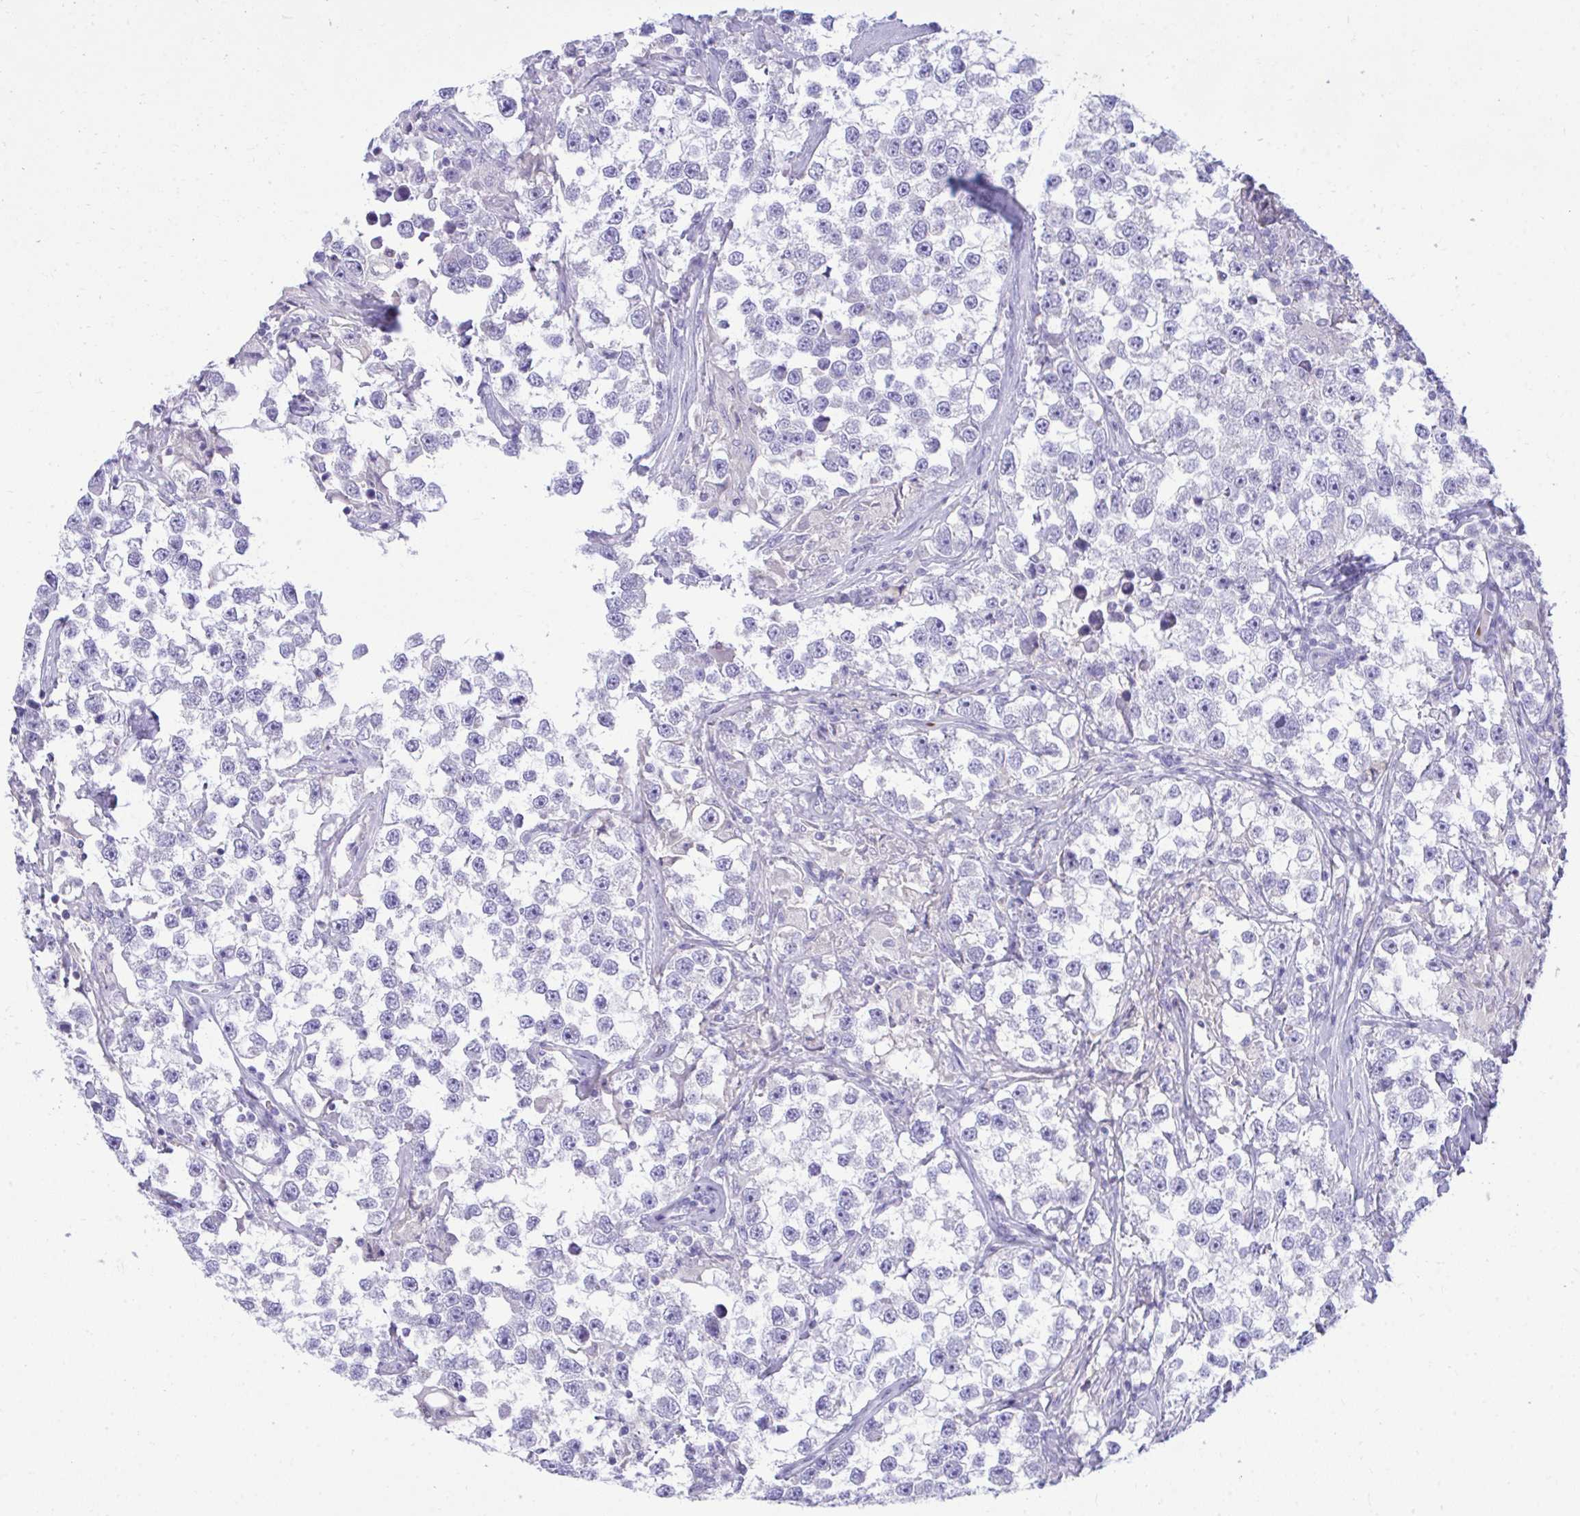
{"staining": {"intensity": "negative", "quantity": "none", "location": "none"}, "tissue": "testis cancer", "cell_type": "Tumor cells", "image_type": "cancer", "snomed": [{"axis": "morphology", "description": "Seminoma, NOS"}, {"axis": "topography", "description": "Testis"}], "caption": "DAB (3,3'-diaminobenzidine) immunohistochemical staining of human testis cancer (seminoma) demonstrates no significant expression in tumor cells.", "gene": "PLEKHH1", "patient": {"sex": "male", "age": 46}}